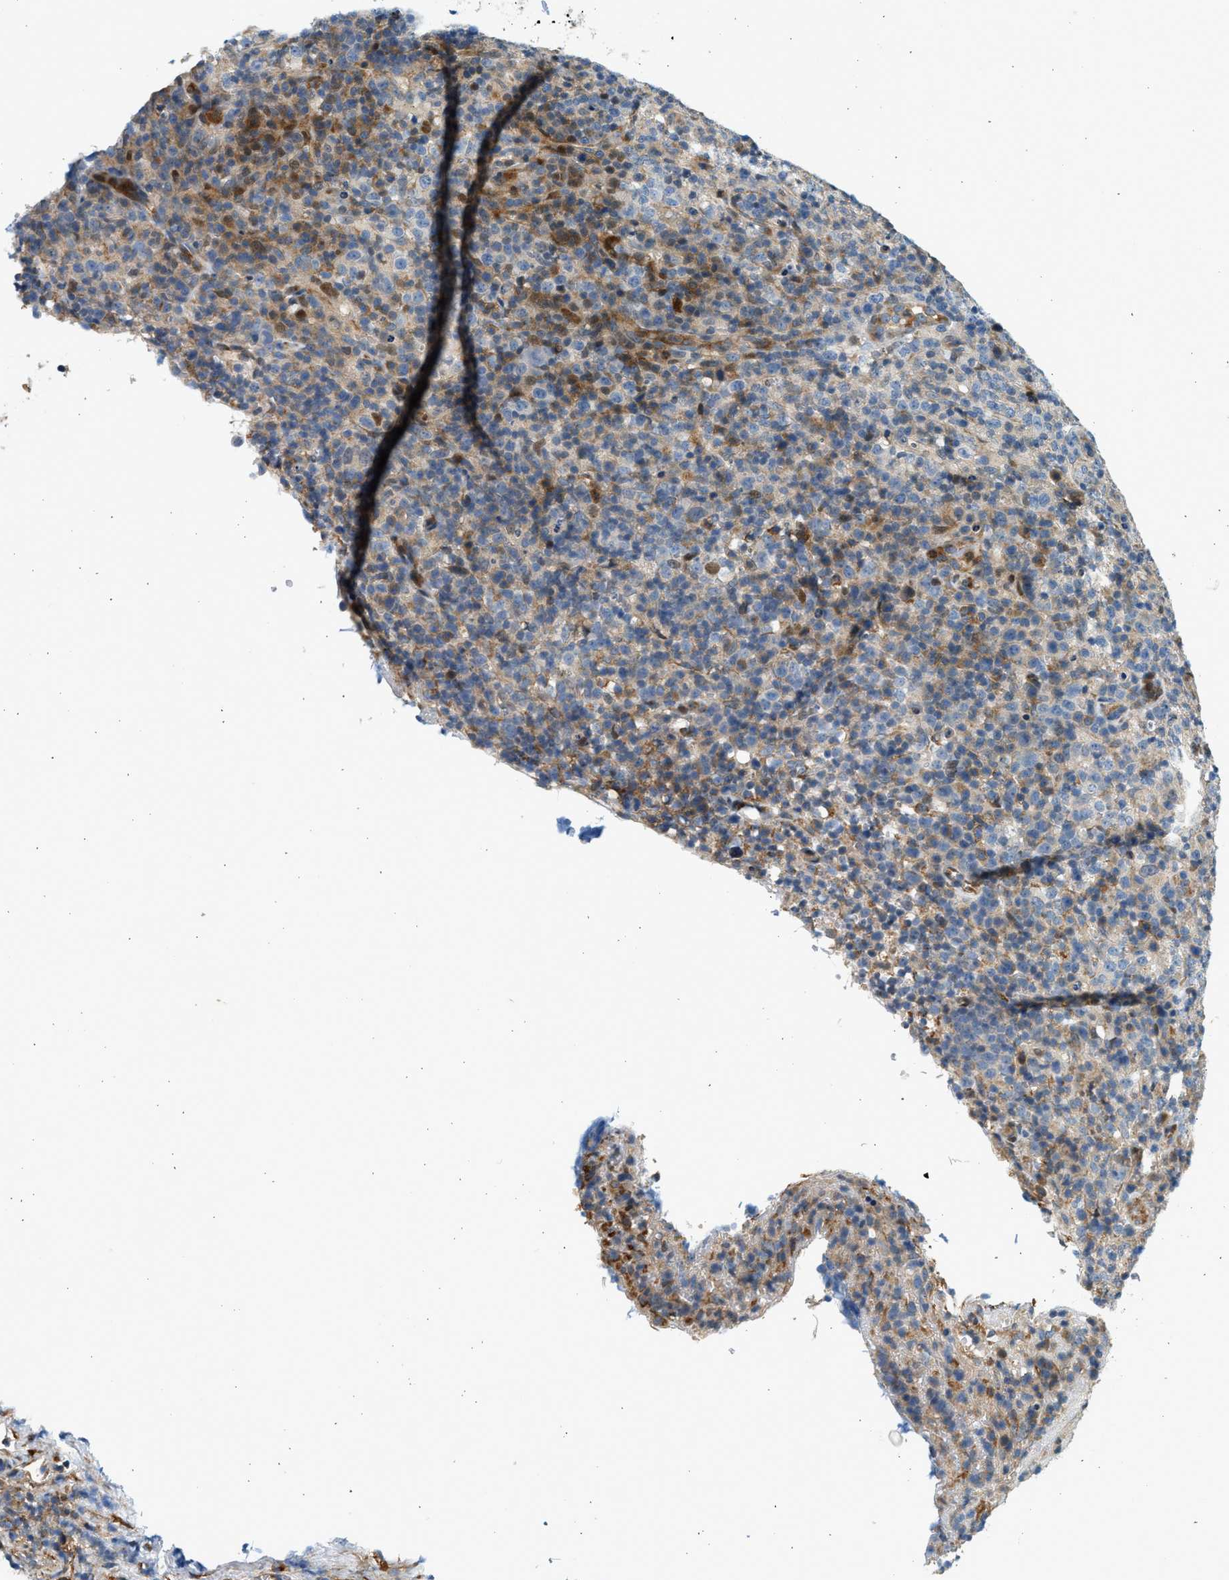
{"staining": {"intensity": "weak", "quantity": "<25%", "location": "cytoplasmic/membranous"}, "tissue": "lymphoma", "cell_type": "Tumor cells", "image_type": "cancer", "snomed": [{"axis": "morphology", "description": "Malignant lymphoma, non-Hodgkin's type, High grade"}, {"axis": "topography", "description": "Lymph node"}], "caption": "IHC micrograph of neoplastic tissue: lymphoma stained with DAB (3,3'-diaminobenzidine) reveals no significant protein positivity in tumor cells. (Immunohistochemistry (ihc), brightfield microscopy, high magnification).", "gene": "NRSN2", "patient": {"sex": "female", "age": 76}}